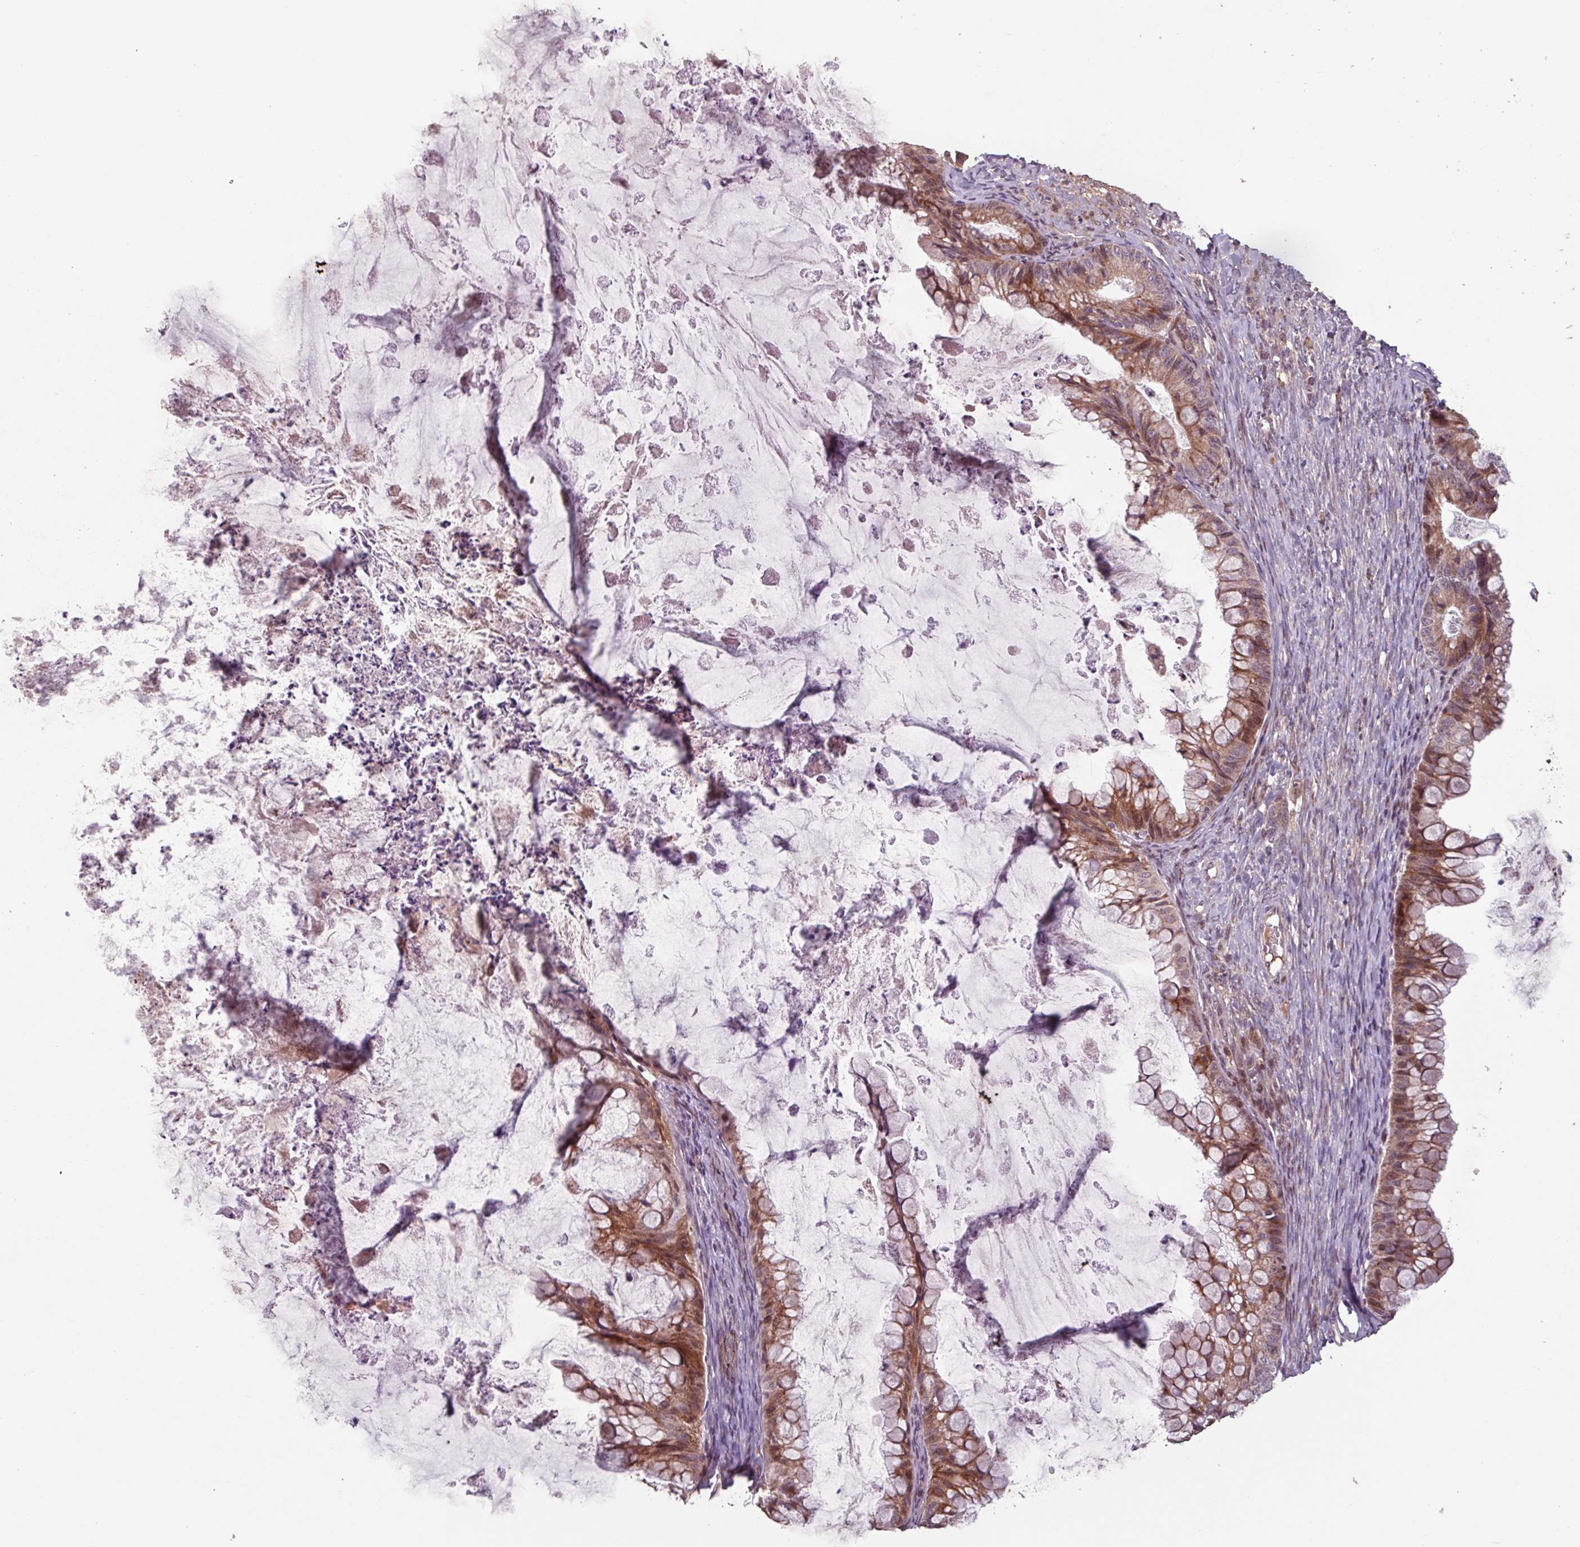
{"staining": {"intensity": "moderate", "quantity": ">75%", "location": "cytoplasmic/membranous,nuclear"}, "tissue": "ovarian cancer", "cell_type": "Tumor cells", "image_type": "cancer", "snomed": [{"axis": "morphology", "description": "Cystadenocarcinoma, mucinous, NOS"}, {"axis": "topography", "description": "Ovary"}], "caption": "Brown immunohistochemical staining in mucinous cystadenocarcinoma (ovarian) exhibits moderate cytoplasmic/membranous and nuclear staining in about >75% of tumor cells.", "gene": "TMEM88", "patient": {"sex": "female", "age": 35}}